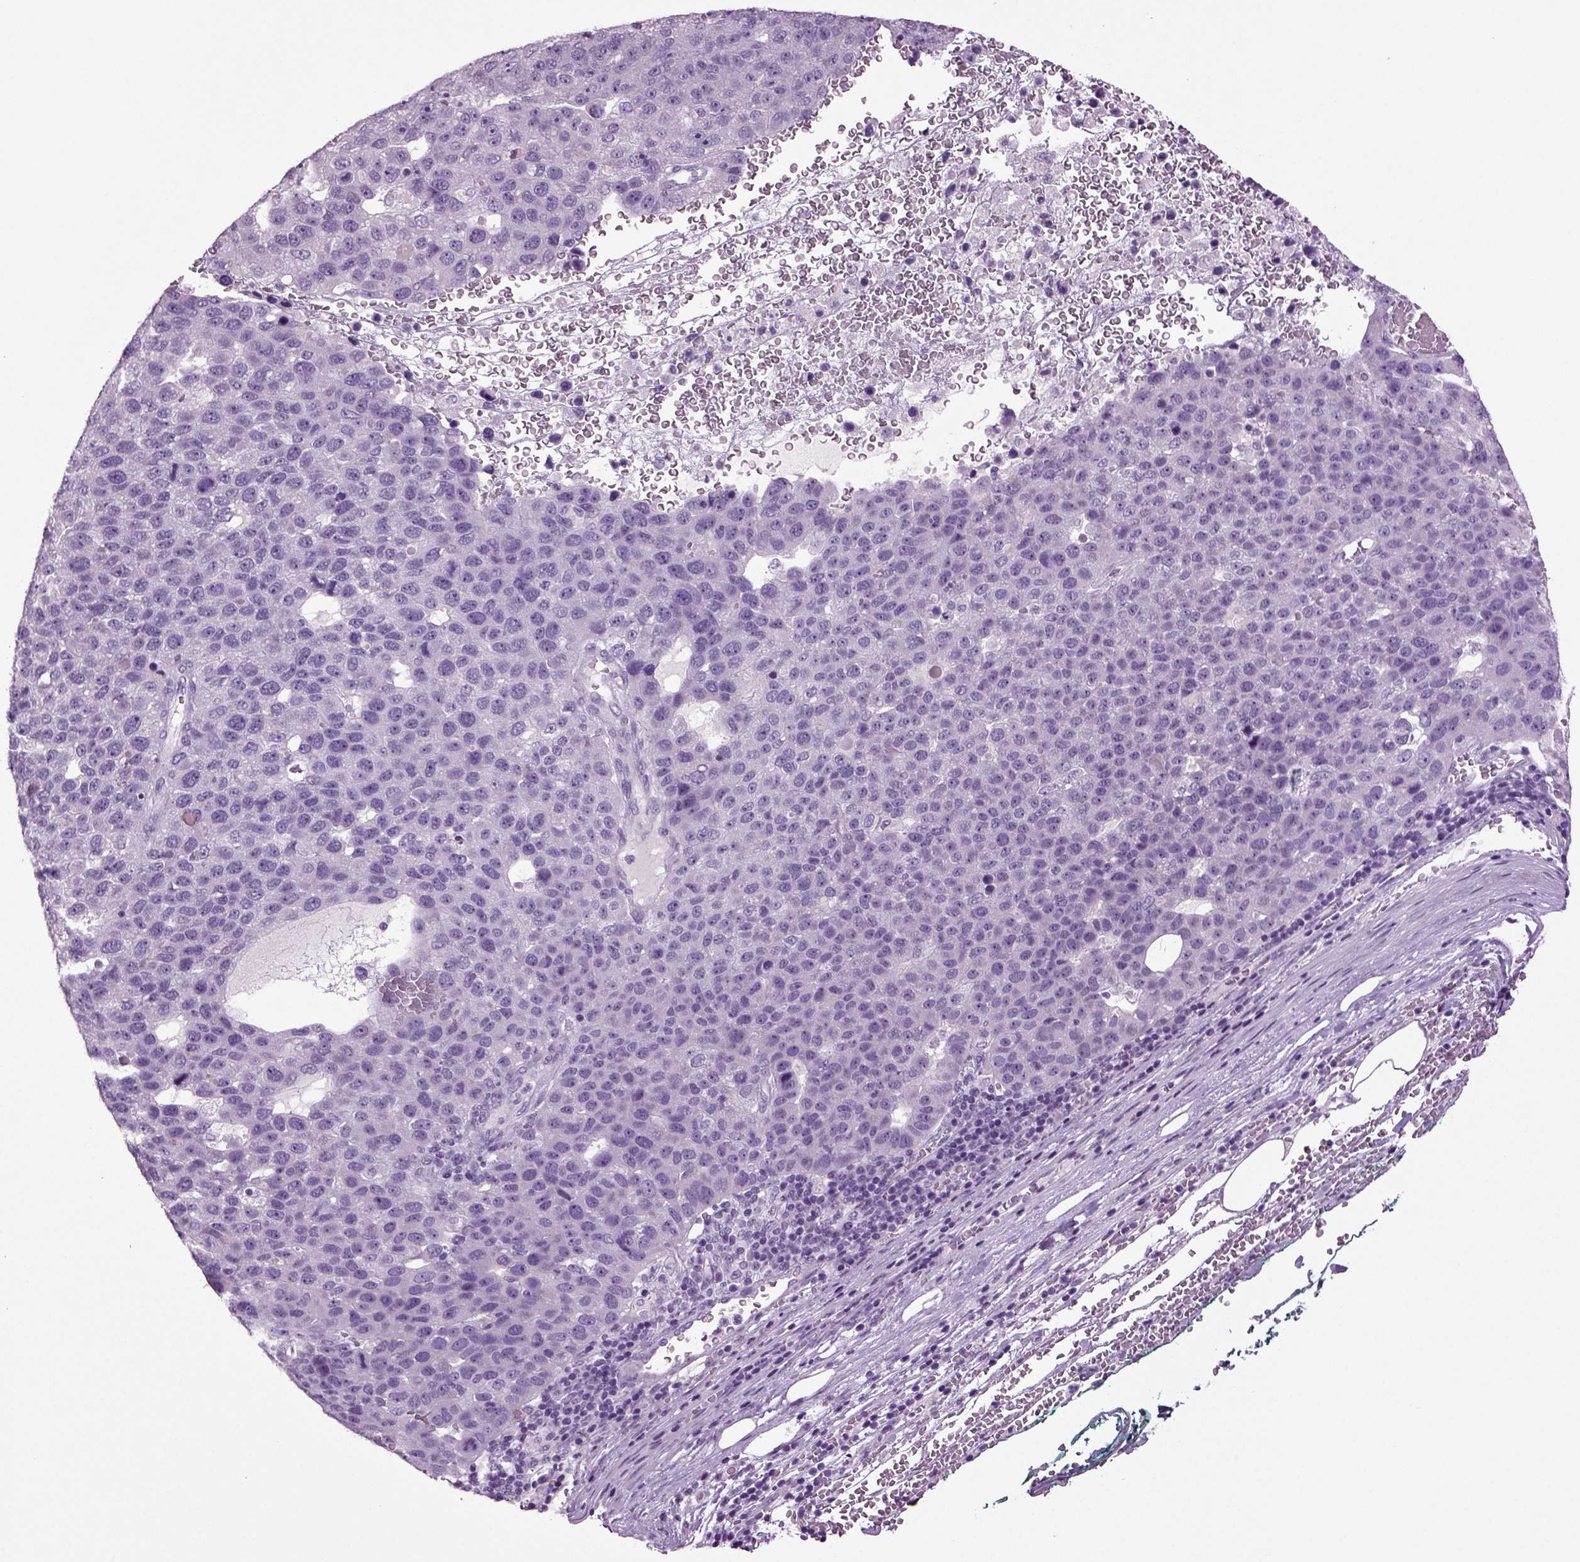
{"staining": {"intensity": "negative", "quantity": "none", "location": "none"}, "tissue": "pancreatic cancer", "cell_type": "Tumor cells", "image_type": "cancer", "snomed": [{"axis": "morphology", "description": "Adenocarcinoma, NOS"}, {"axis": "topography", "description": "Pancreas"}], "caption": "Tumor cells show no significant expression in pancreatic adenocarcinoma.", "gene": "SLC17A6", "patient": {"sex": "female", "age": 61}}